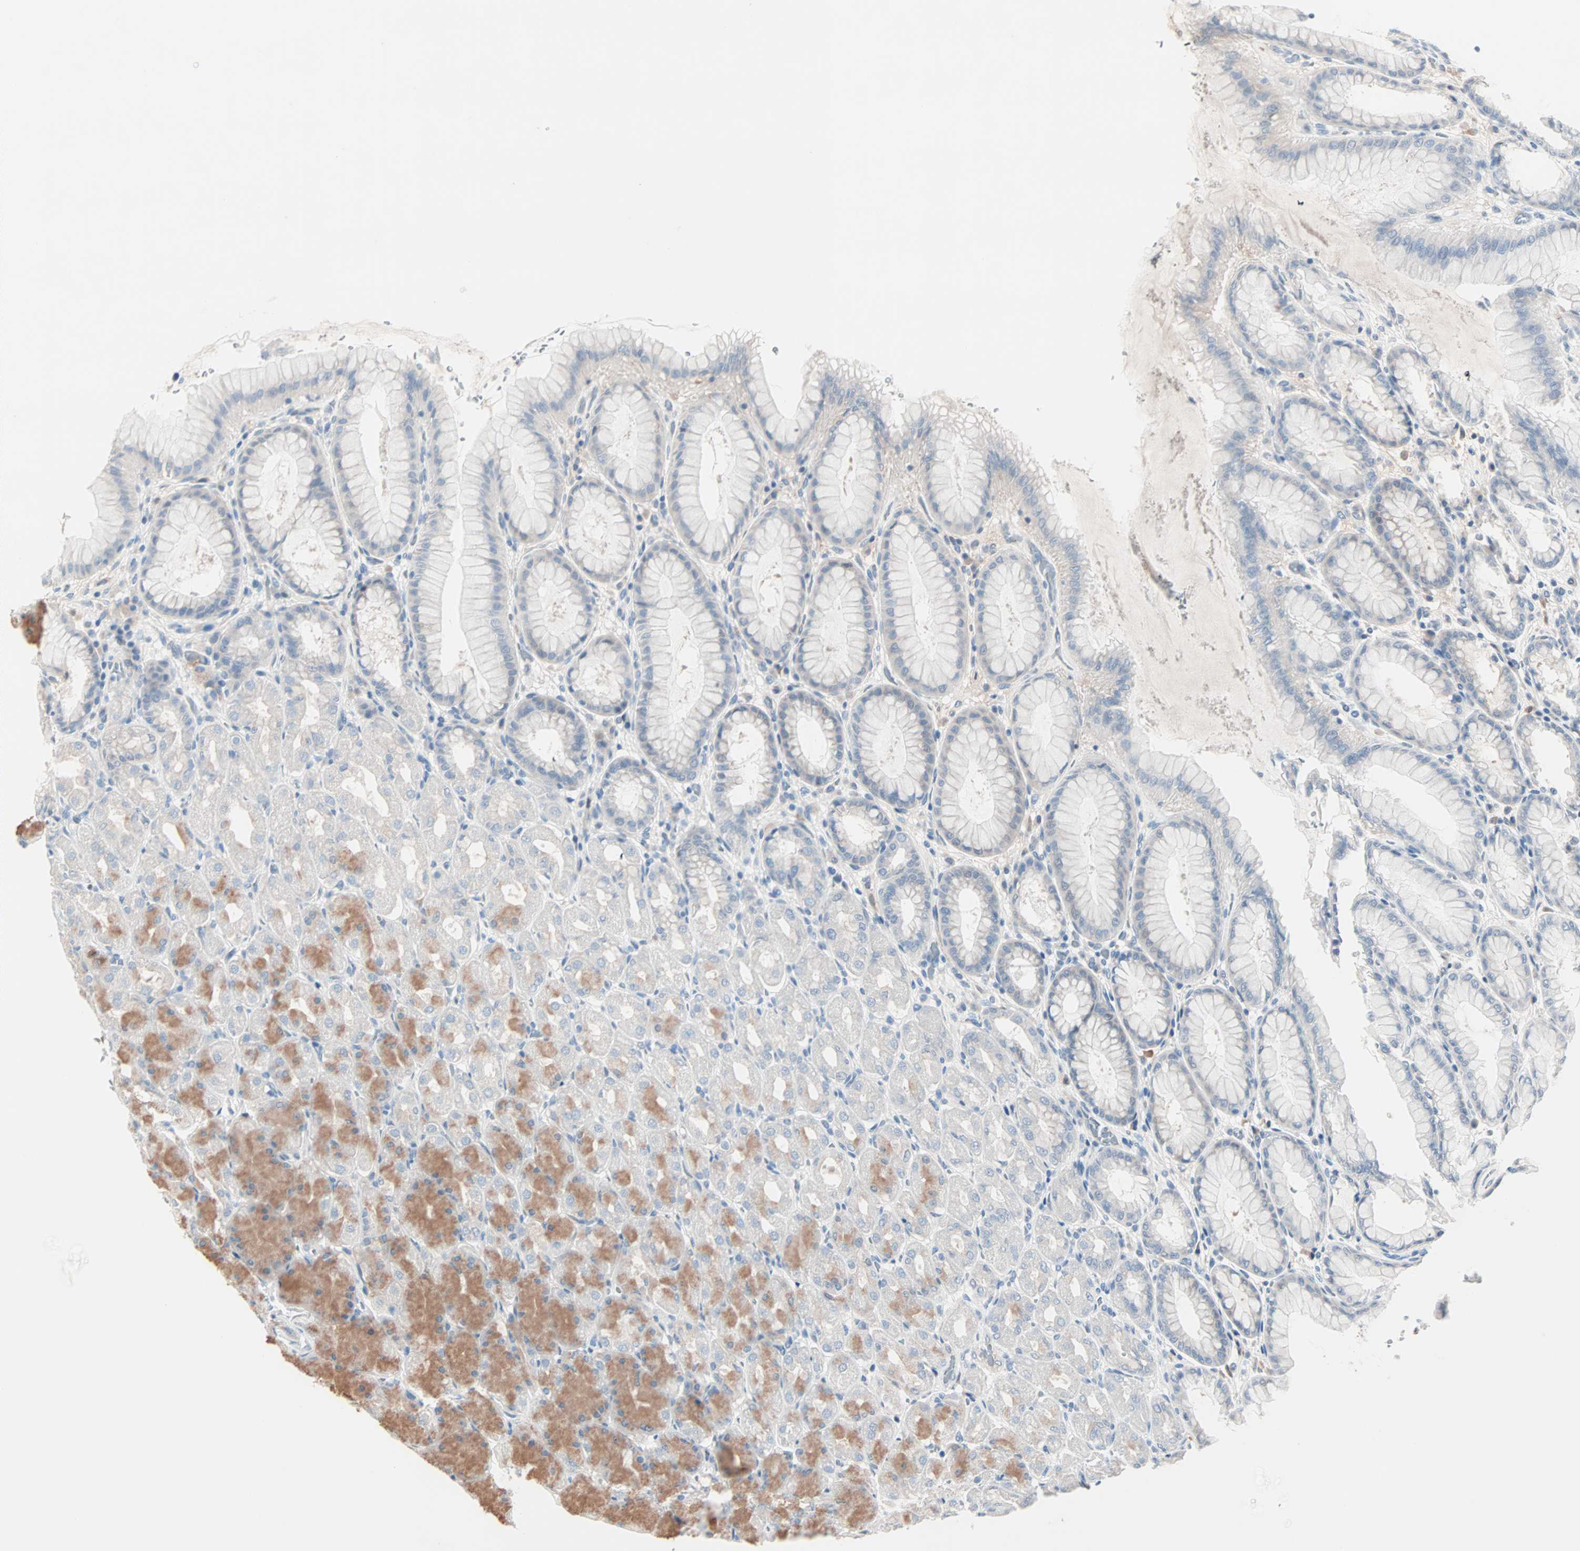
{"staining": {"intensity": "moderate", "quantity": "<25%", "location": "cytoplasmic/membranous"}, "tissue": "stomach", "cell_type": "Glandular cells", "image_type": "normal", "snomed": [{"axis": "morphology", "description": "Normal tissue, NOS"}, {"axis": "topography", "description": "Stomach, upper"}], "caption": "Protein staining of benign stomach exhibits moderate cytoplasmic/membranous positivity in about <25% of glandular cells. The staining is performed using DAB (3,3'-diaminobenzidine) brown chromogen to label protein expression. The nuclei are counter-stained blue using hematoxylin.", "gene": "NEFH", "patient": {"sex": "female", "age": 56}}